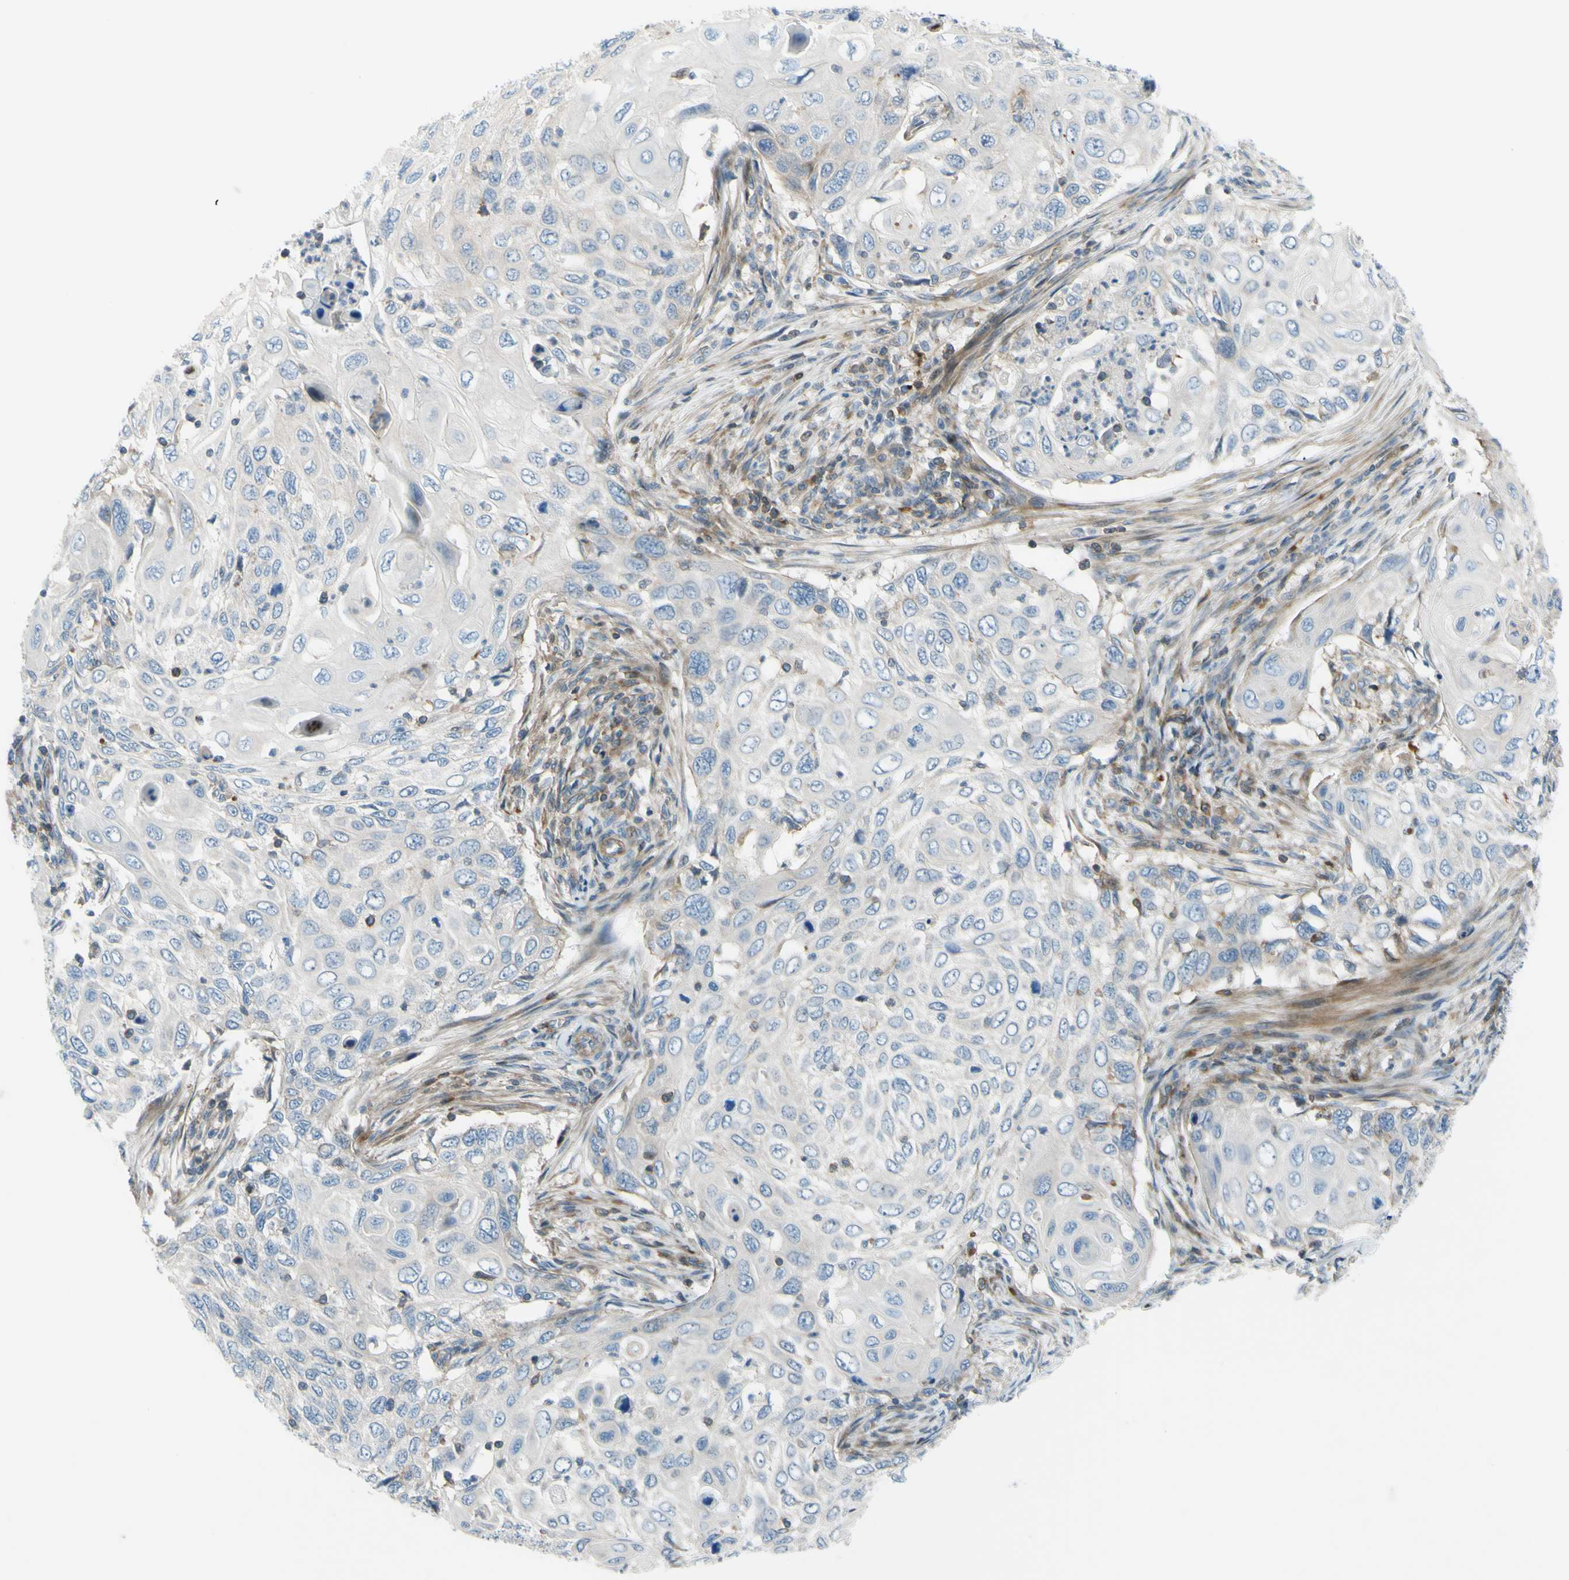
{"staining": {"intensity": "negative", "quantity": "none", "location": "none"}, "tissue": "cervical cancer", "cell_type": "Tumor cells", "image_type": "cancer", "snomed": [{"axis": "morphology", "description": "Squamous cell carcinoma, NOS"}, {"axis": "topography", "description": "Cervix"}], "caption": "The immunohistochemistry histopathology image has no significant staining in tumor cells of cervical cancer (squamous cell carcinoma) tissue. (Brightfield microscopy of DAB immunohistochemistry at high magnification).", "gene": "PAK2", "patient": {"sex": "female", "age": 70}}